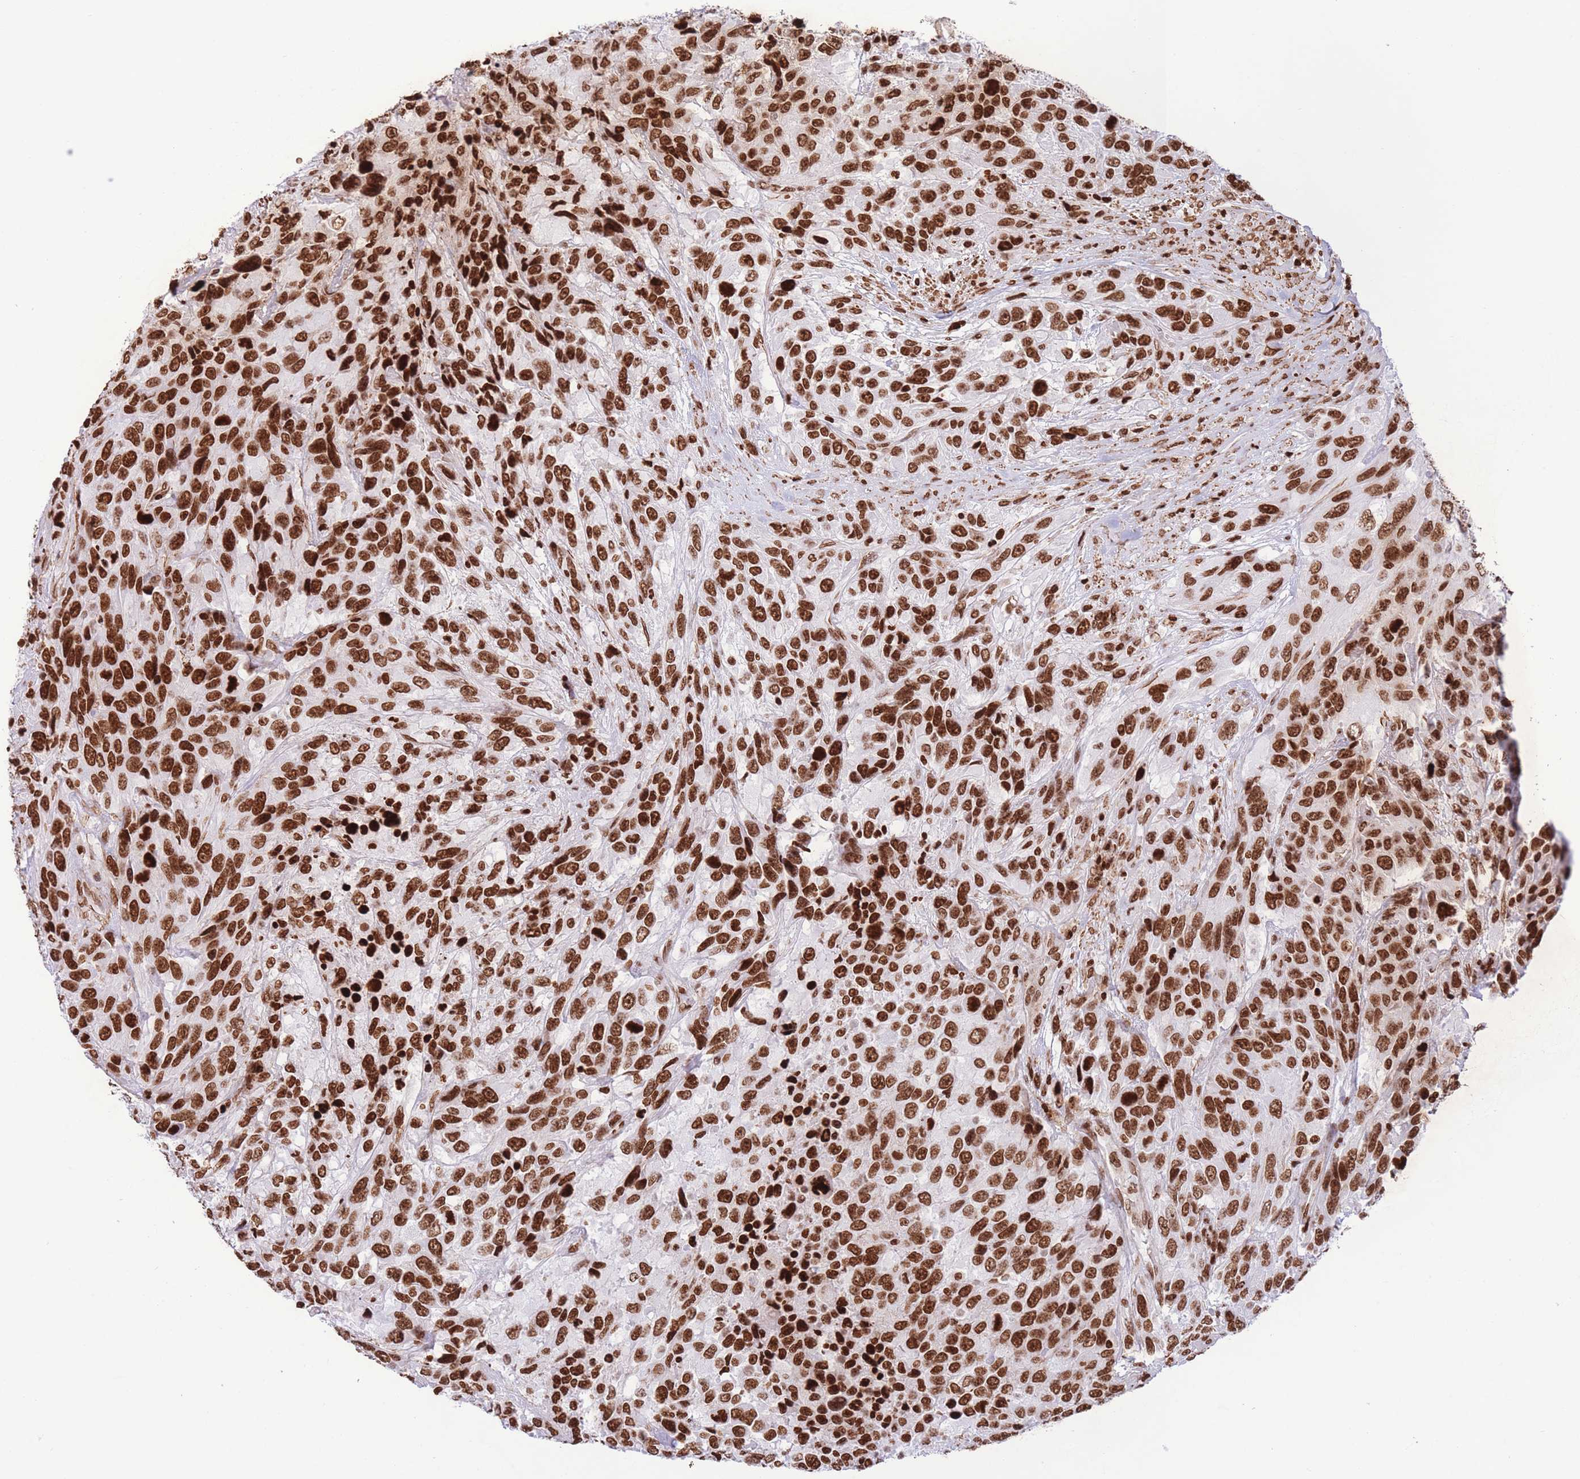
{"staining": {"intensity": "strong", "quantity": ">75%", "location": "nuclear"}, "tissue": "urothelial cancer", "cell_type": "Tumor cells", "image_type": "cancer", "snomed": [{"axis": "morphology", "description": "Urothelial carcinoma, High grade"}, {"axis": "topography", "description": "Urinary bladder"}], "caption": "Immunohistochemical staining of human high-grade urothelial carcinoma demonstrates high levels of strong nuclear protein positivity in about >75% of tumor cells.", "gene": "H2BC11", "patient": {"sex": "female", "age": 70}}